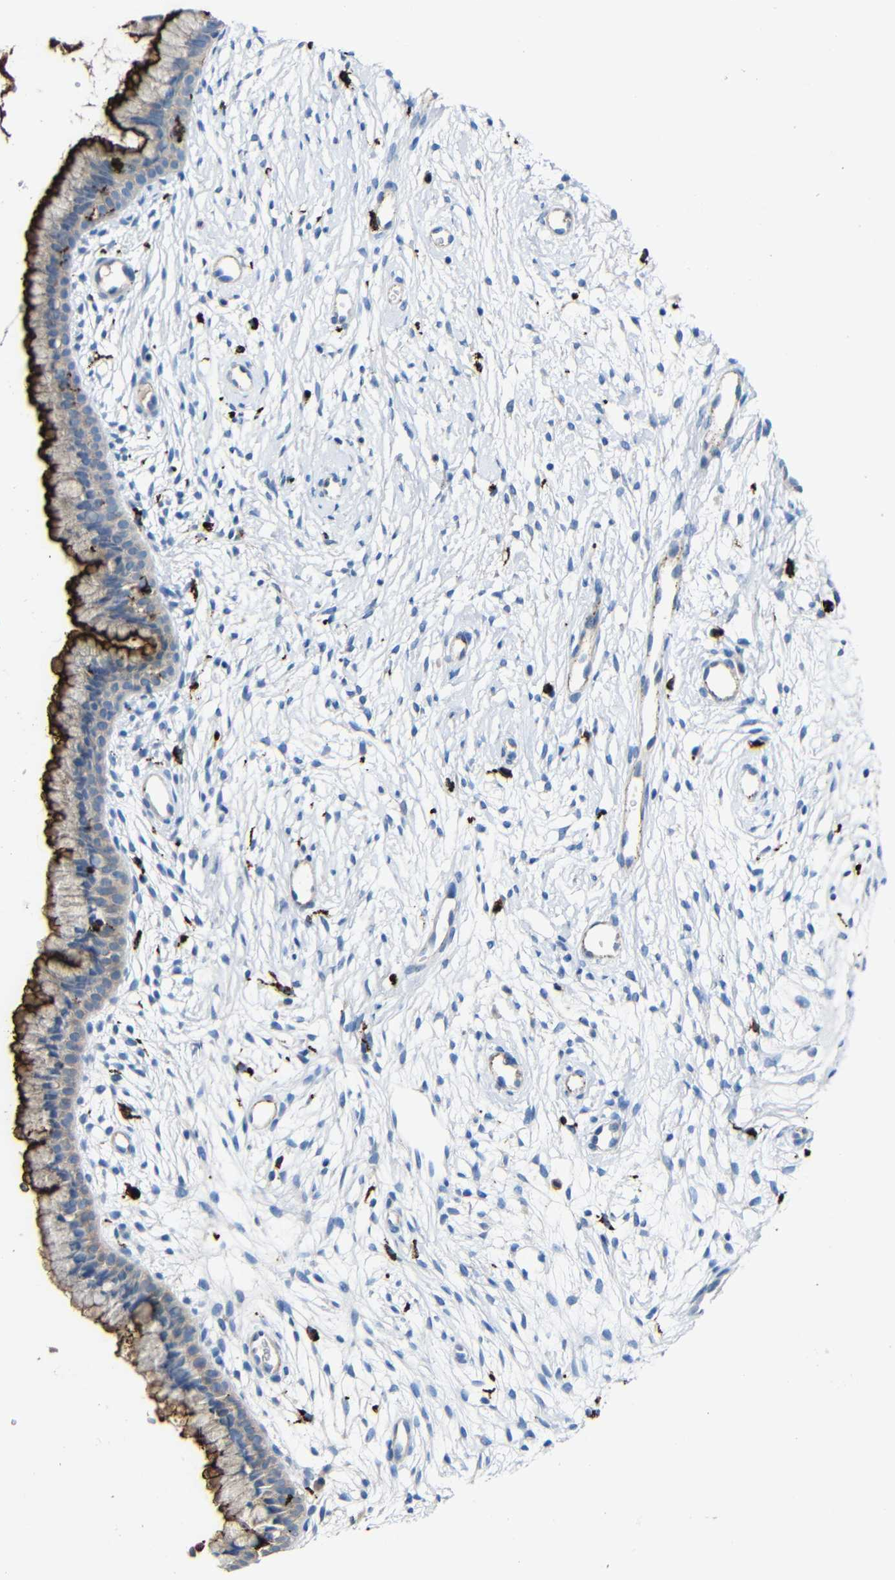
{"staining": {"intensity": "strong", "quantity": "25%-75%", "location": "cytoplasmic/membranous"}, "tissue": "cervix", "cell_type": "Glandular cells", "image_type": "normal", "snomed": [{"axis": "morphology", "description": "Normal tissue, NOS"}, {"axis": "topography", "description": "Cervix"}], "caption": "Immunohistochemical staining of normal cervix exhibits strong cytoplasmic/membranous protein staining in approximately 25%-75% of glandular cells.", "gene": "HLA", "patient": {"sex": "female", "age": 39}}